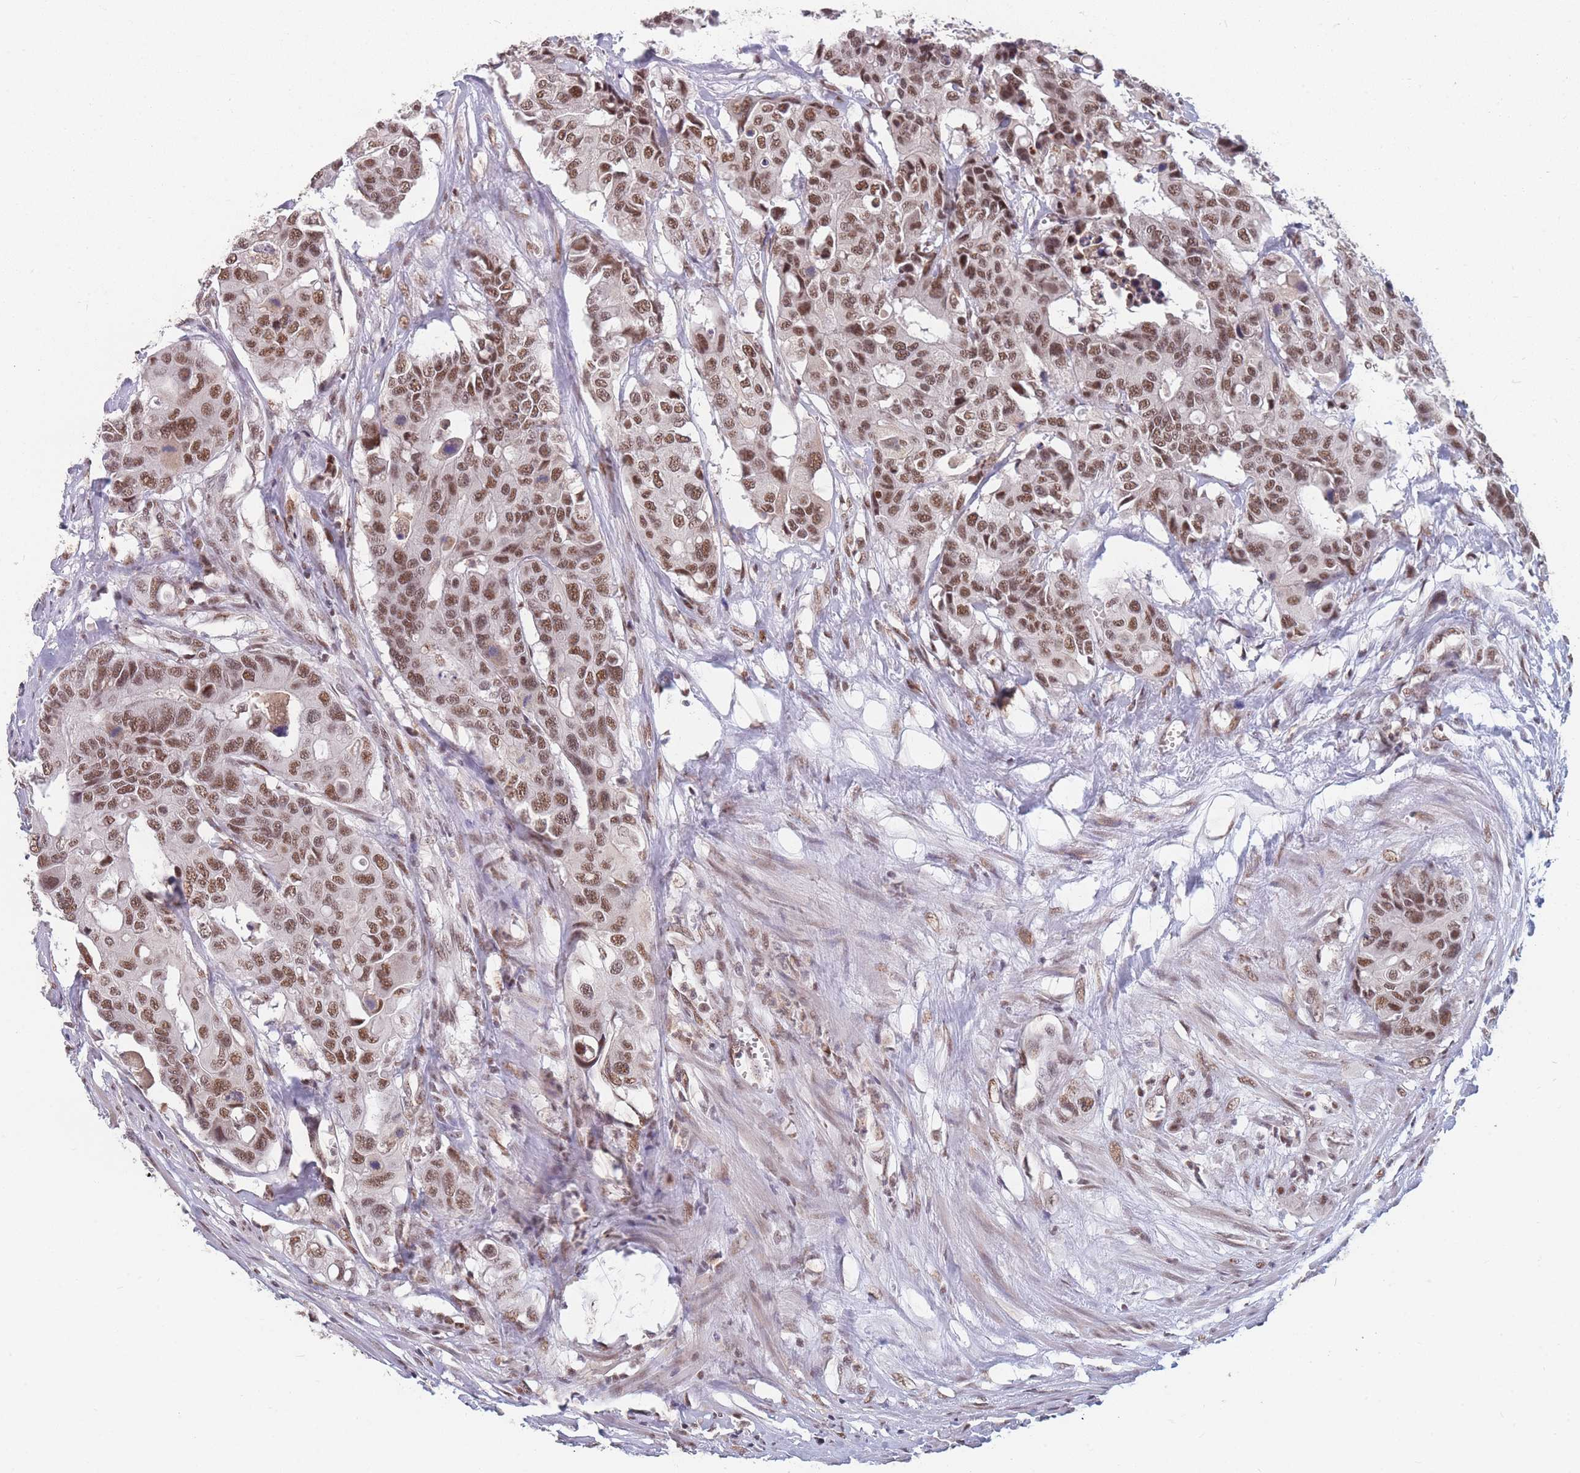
{"staining": {"intensity": "moderate", "quantity": ">75%", "location": "nuclear"}, "tissue": "colorectal cancer", "cell_type": "Tumor cells", "image_type": "cancer", "snomed": [{"axis": "morphology", "description": "Adenocarcinoma, NOS"}, {"axis": "topography", "description": "Colon"}], "caption": "Adenocarcinoma (colorectal) stained for a protein demonstrates moderate nuclear positivity in tumor cells.", "gene": "SNRPA1", "patient": {"sex": "male", "age": 77}}